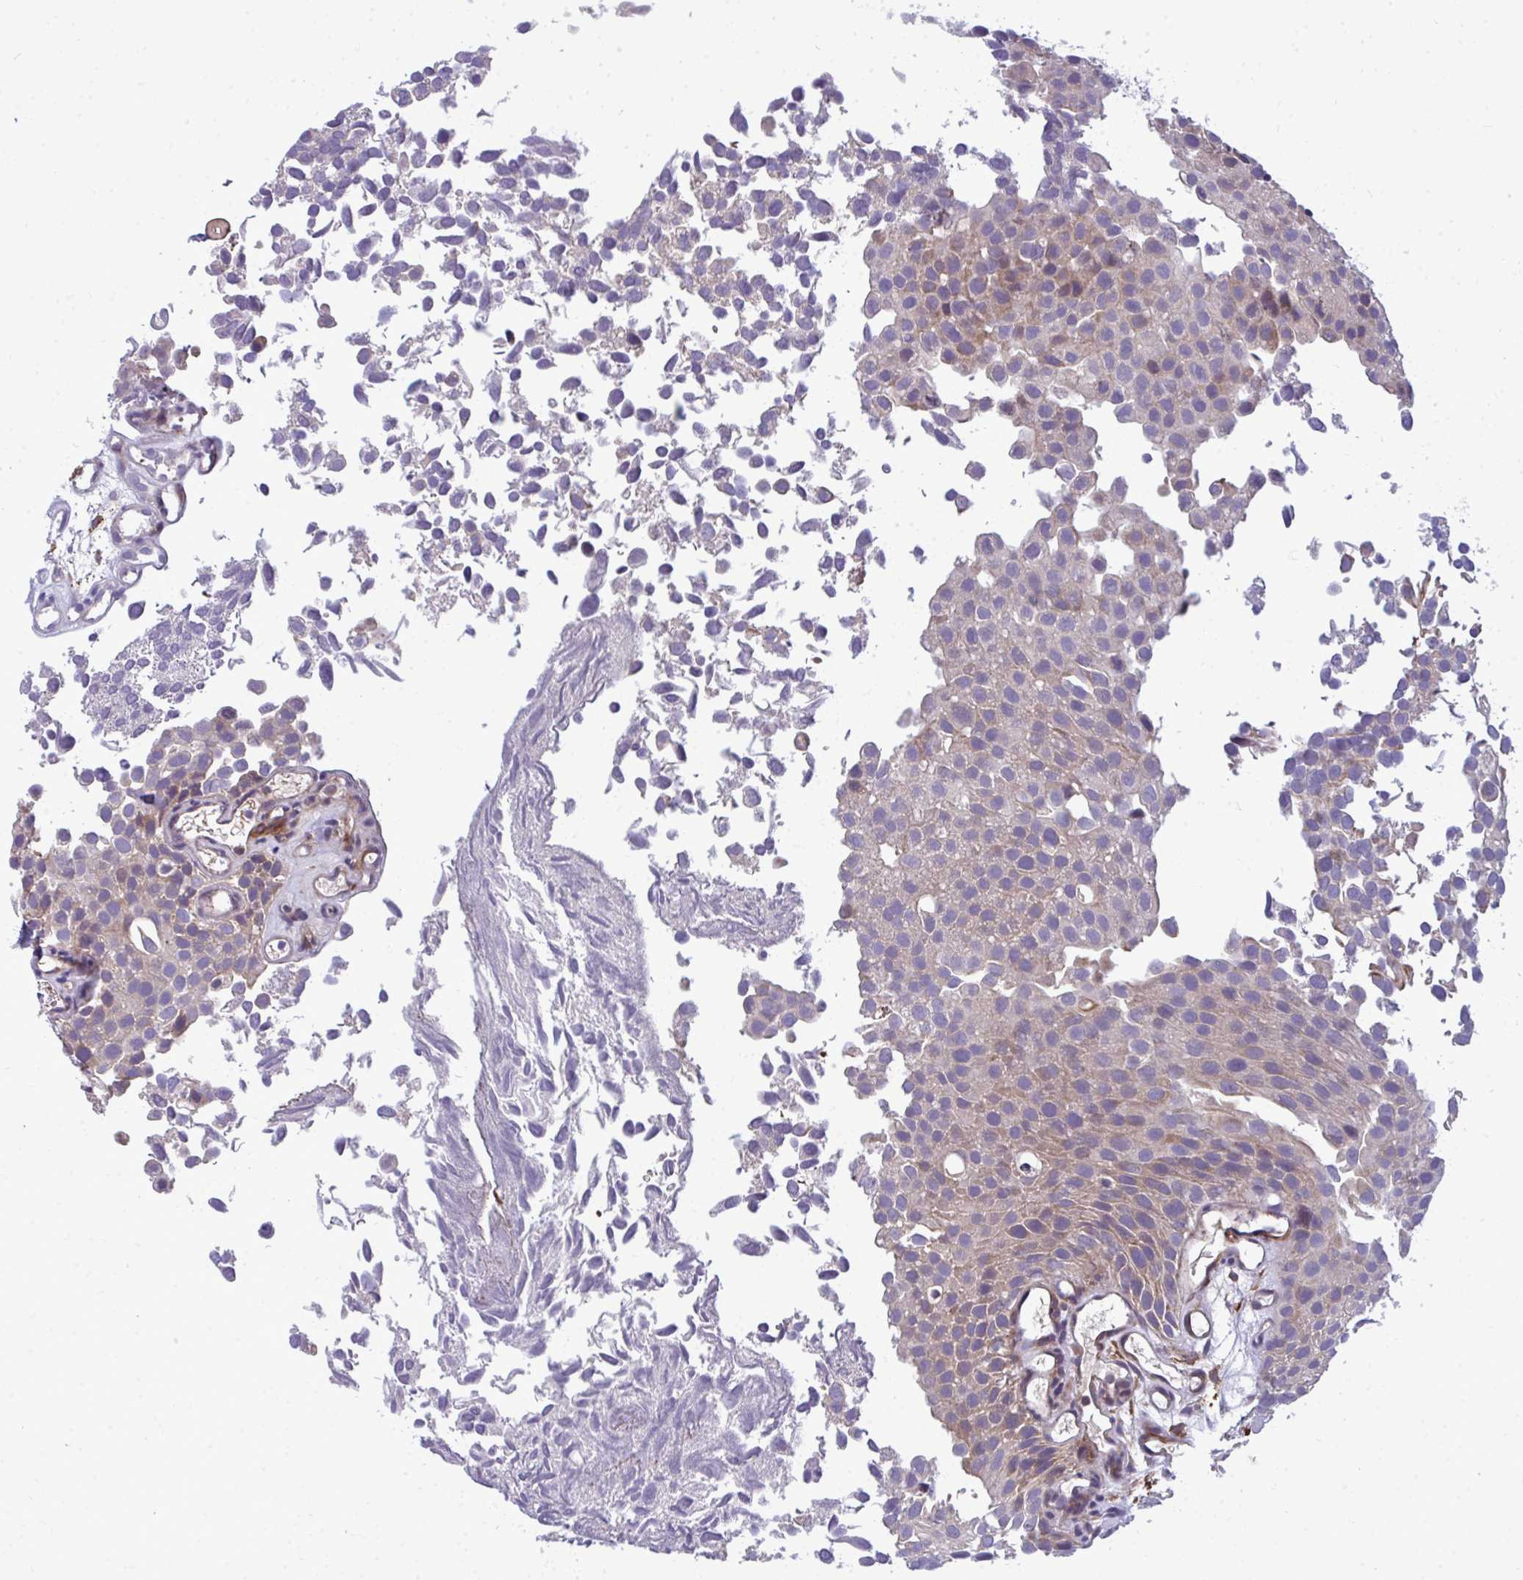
{"staining": {"intensity": "weak", "quantity": "25%-75%", "location": "cytoplasmic/membranous"}, "tissue": "urothelial cancer", "cell_type": "Tumor cells", "image_type": "cancer", "snomed": [{"axis": "morphology", "description": "Urothelial carcinoma, Low grade"}, {"axis": "topography", "description": "Urinary bladder"}], "caption": "Urothelial cancer stained for a protein reveals weak cytoplasmic/membranous positivity in tumor cells.", "gene": "SLC14A1", "patient": {"sex": "male", "age": 88}}